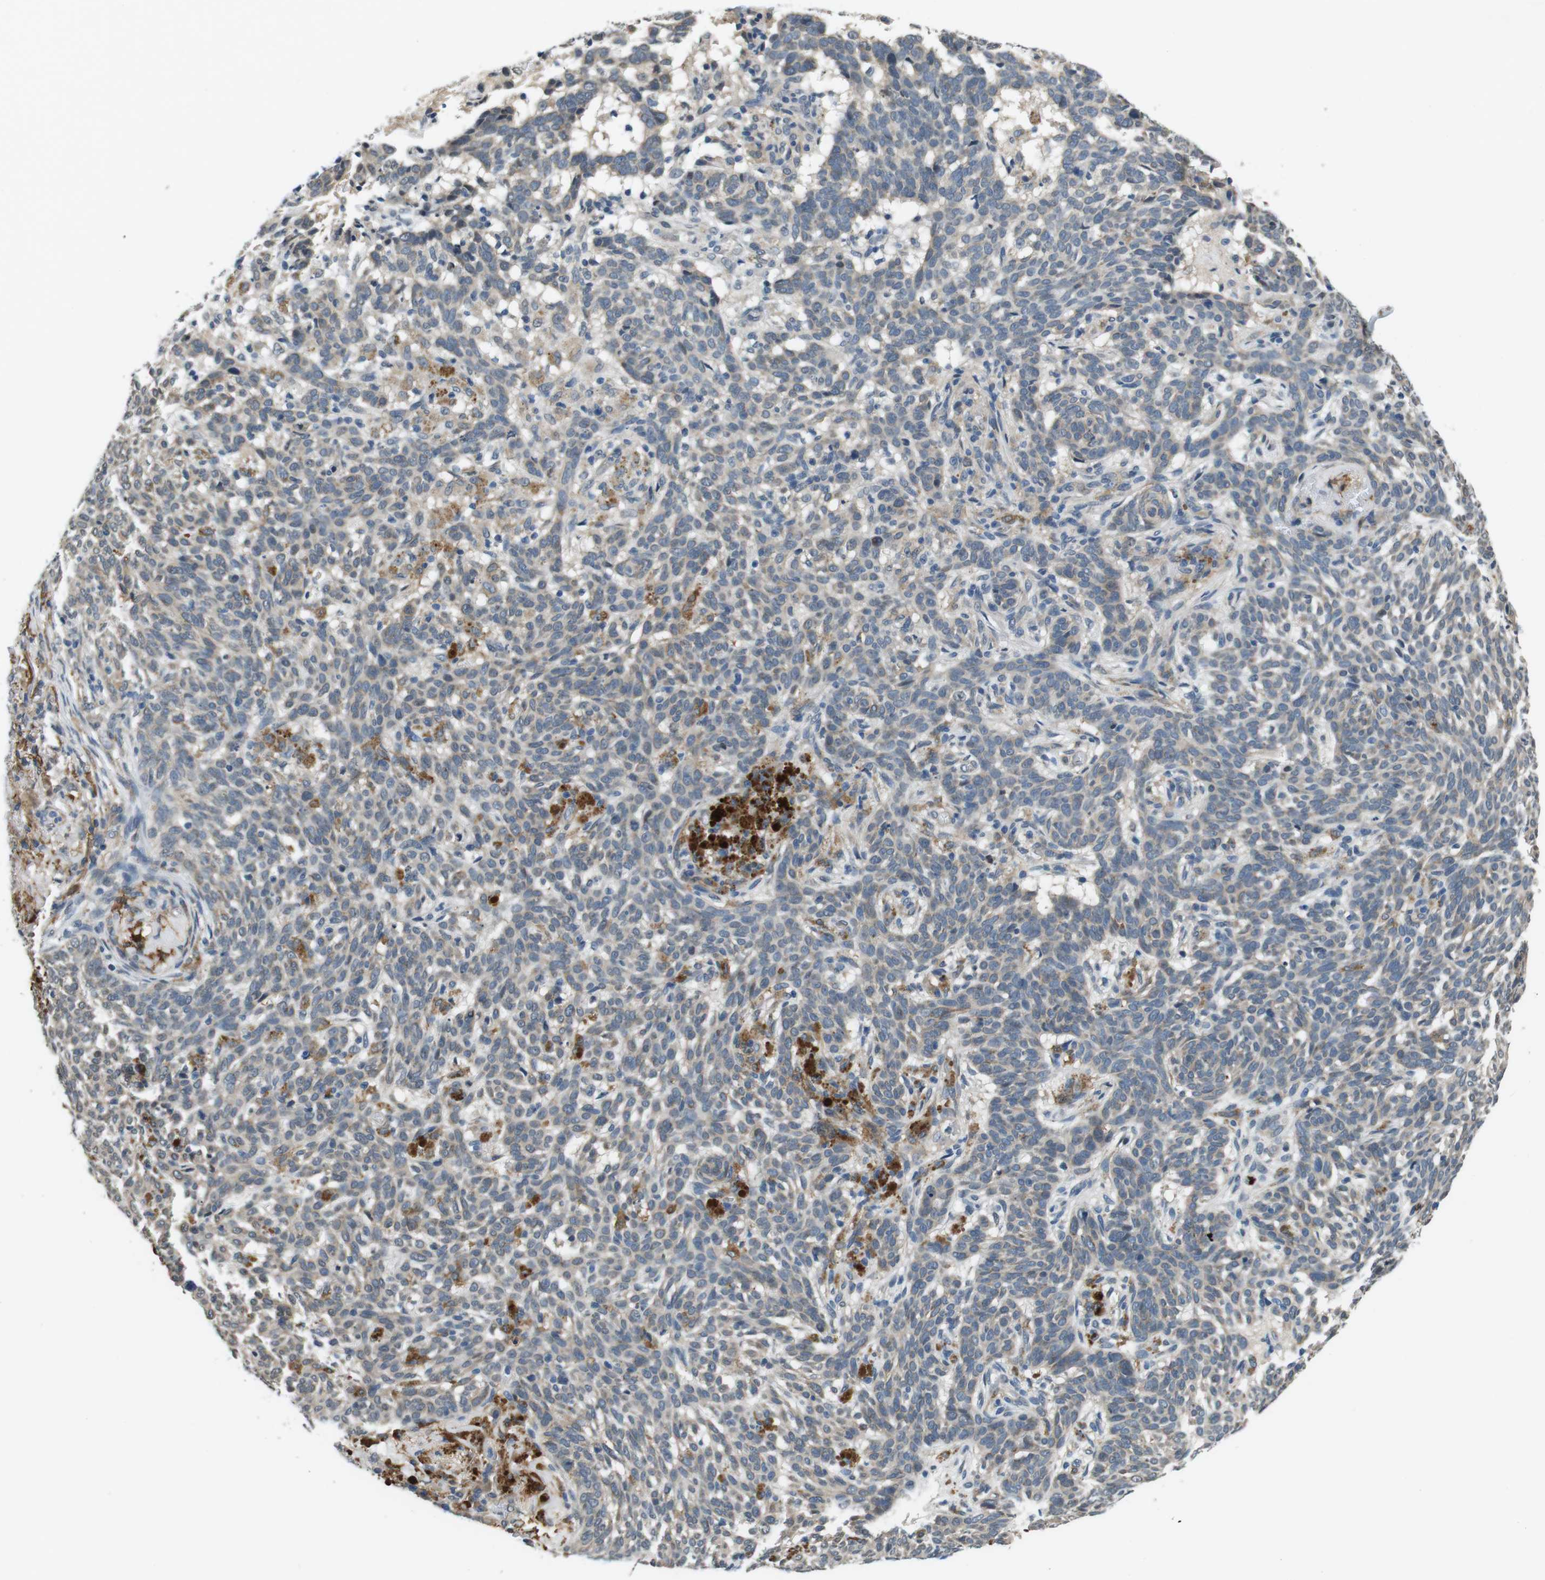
{"staining": {"intensity": "weak", "quantity": "<25%", "location": "cytoplasmic/membranous"}, "tissue": "skin cancer", "cell_type": "Tumor cells", "image_type": "cancer", "snomed": [{"axis": "morphology", "description": "Basal cell carcinoma"}, {"axis": "topography", "description": "Skin"}], "caption": "Basal cell carcinoma (skin) was stained to show a protein in brown. There is no significant positivity in tumor cells. The staining was performed using DAB (3,3'-diaminobenzidine) to visualize the protein expression in brown, while the nuclei were stained in blue with hematoxylin (Magnification: 20x).", "gene": "CD163L1", "patient": {"sex": "male", "age": 85}}